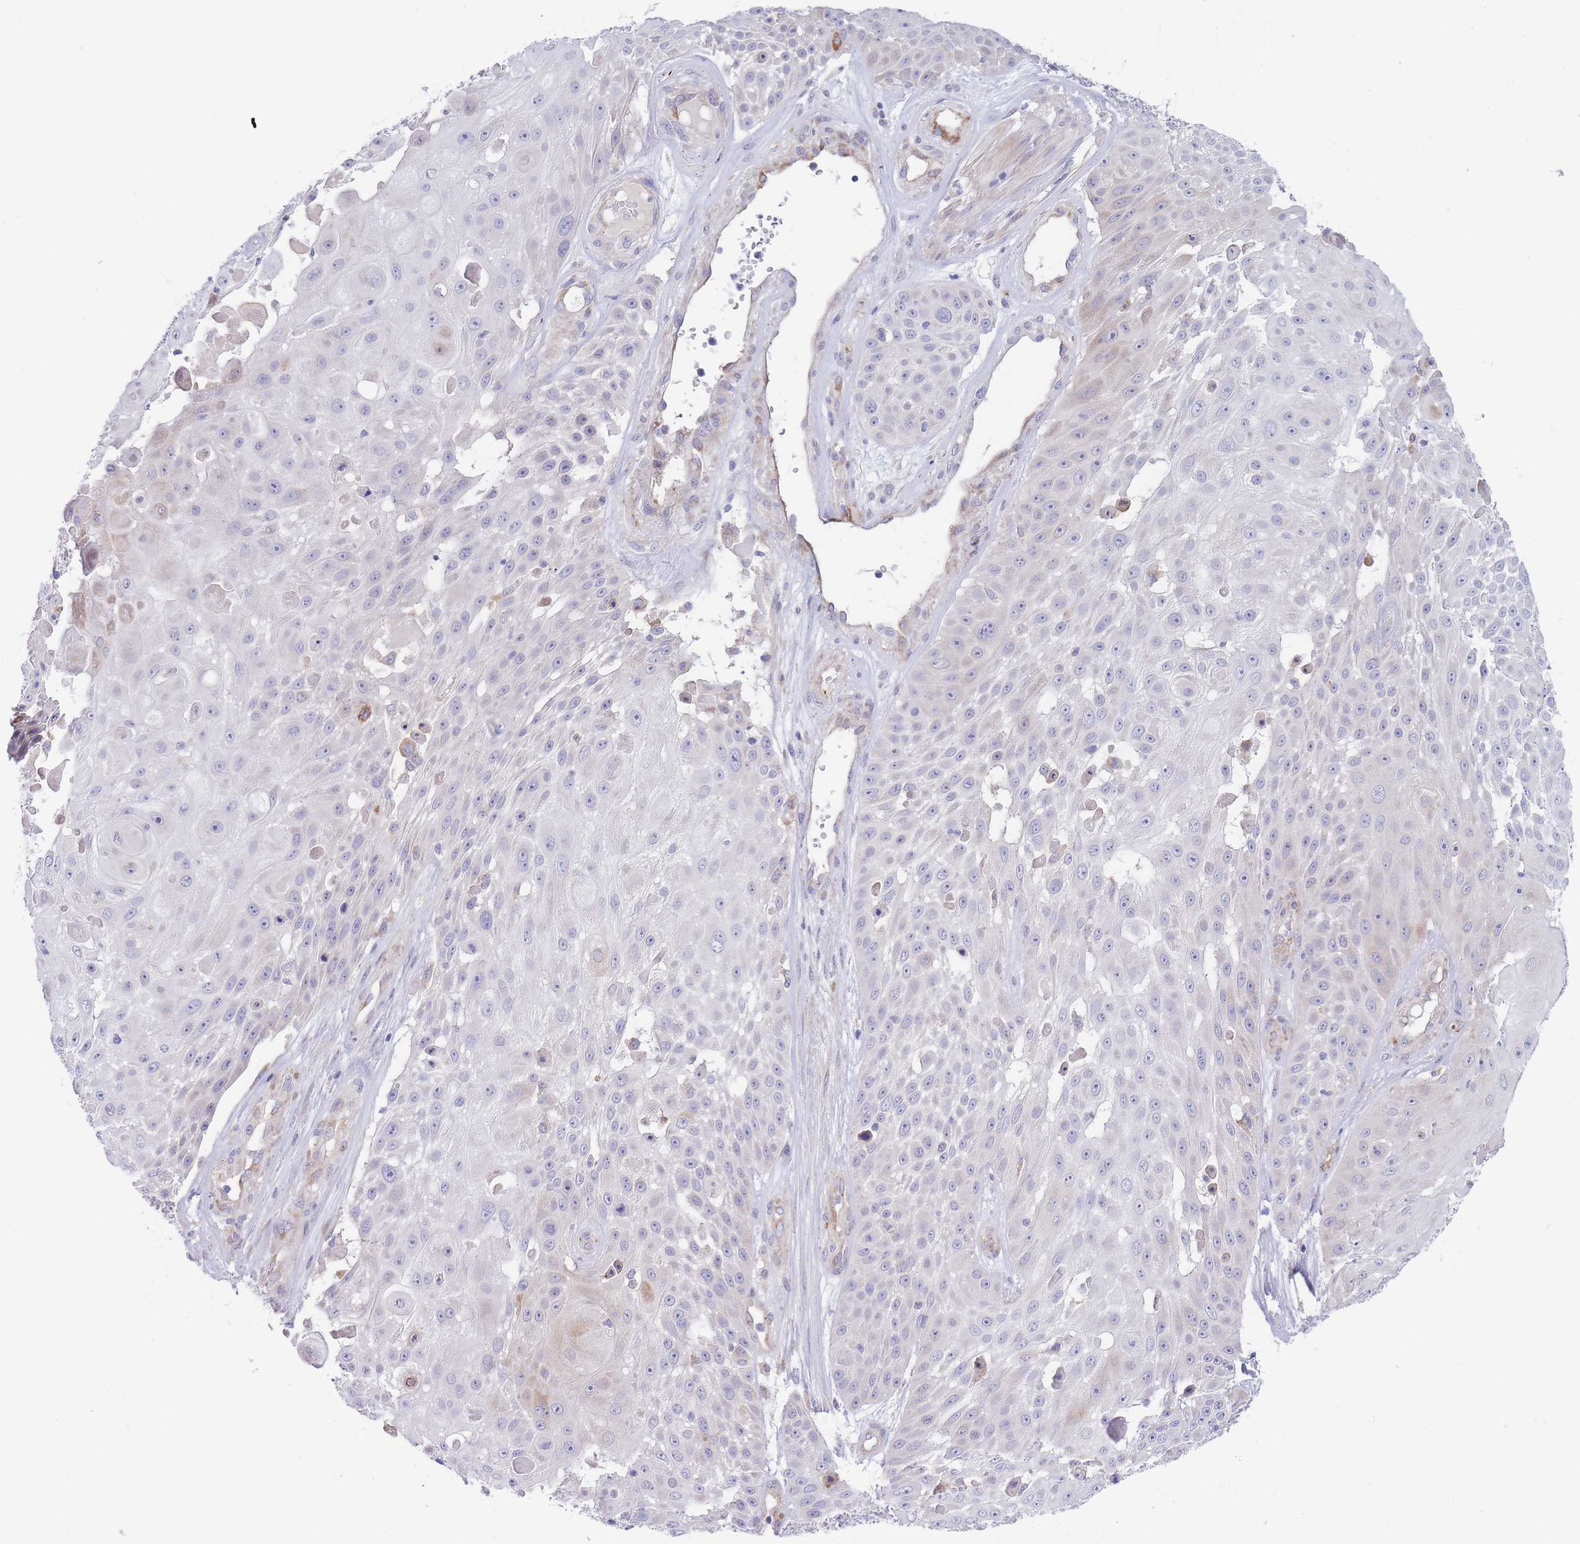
{"staining": {"intensity": "negative", "quantity": "none", "location": "none"}, "tissue": "skin cancer", "cell_type": "Tumor cells", "image_type": "cancer", "snomed": [{"axis": "morphology", "description": "Squamous cell carcinoma, NOS"}, {"axis": "topography", "description": "Skin"}], "caption": "The histopathology image exhibits no significant staining in tumor cells of skin cancer.", "gene": "DET1", "patient": {"sex": "female", "age": 86}}